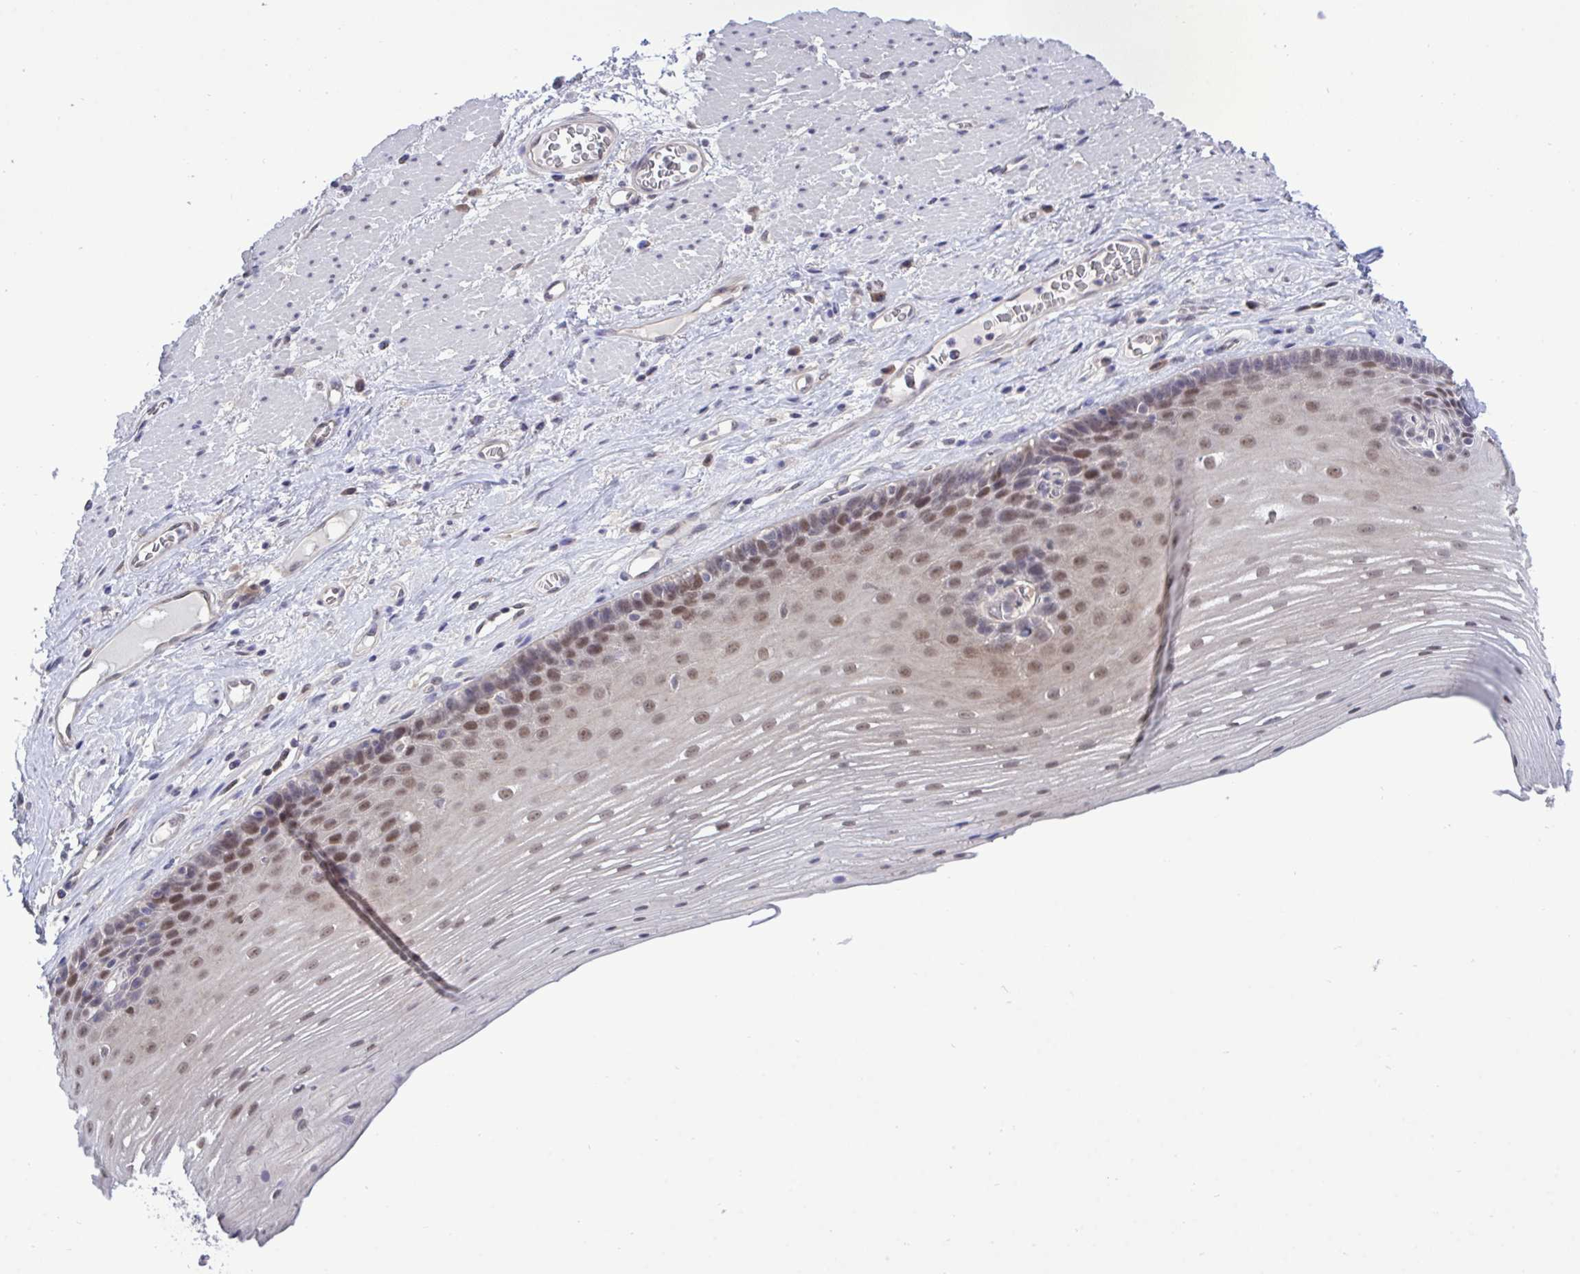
{"staining": {"intensity": "moderate", "quantity": "25%-75%", "location": "nuclear"}, "tissue": "esophagus", "cell_type": "Squamous epithelial cells", "image_type": "normal", "snomed": [{"axis": "morphology", "description": "Normal tissue, NOS"}, {"axis": "topography", "description": "Esophagus"}], "caption": "DAB immunohistochemical staining of benign esophagus displays moderate nuclear protein positivity in approximately 25%-75% of squamous epithelial cells. The staining was performed using DAB, with brown indicating positive protein expression. Nuclei are stained blue with hematoxylin.", "gene": "ZNF444", "patient": {"sex": "male", "age": 62}}